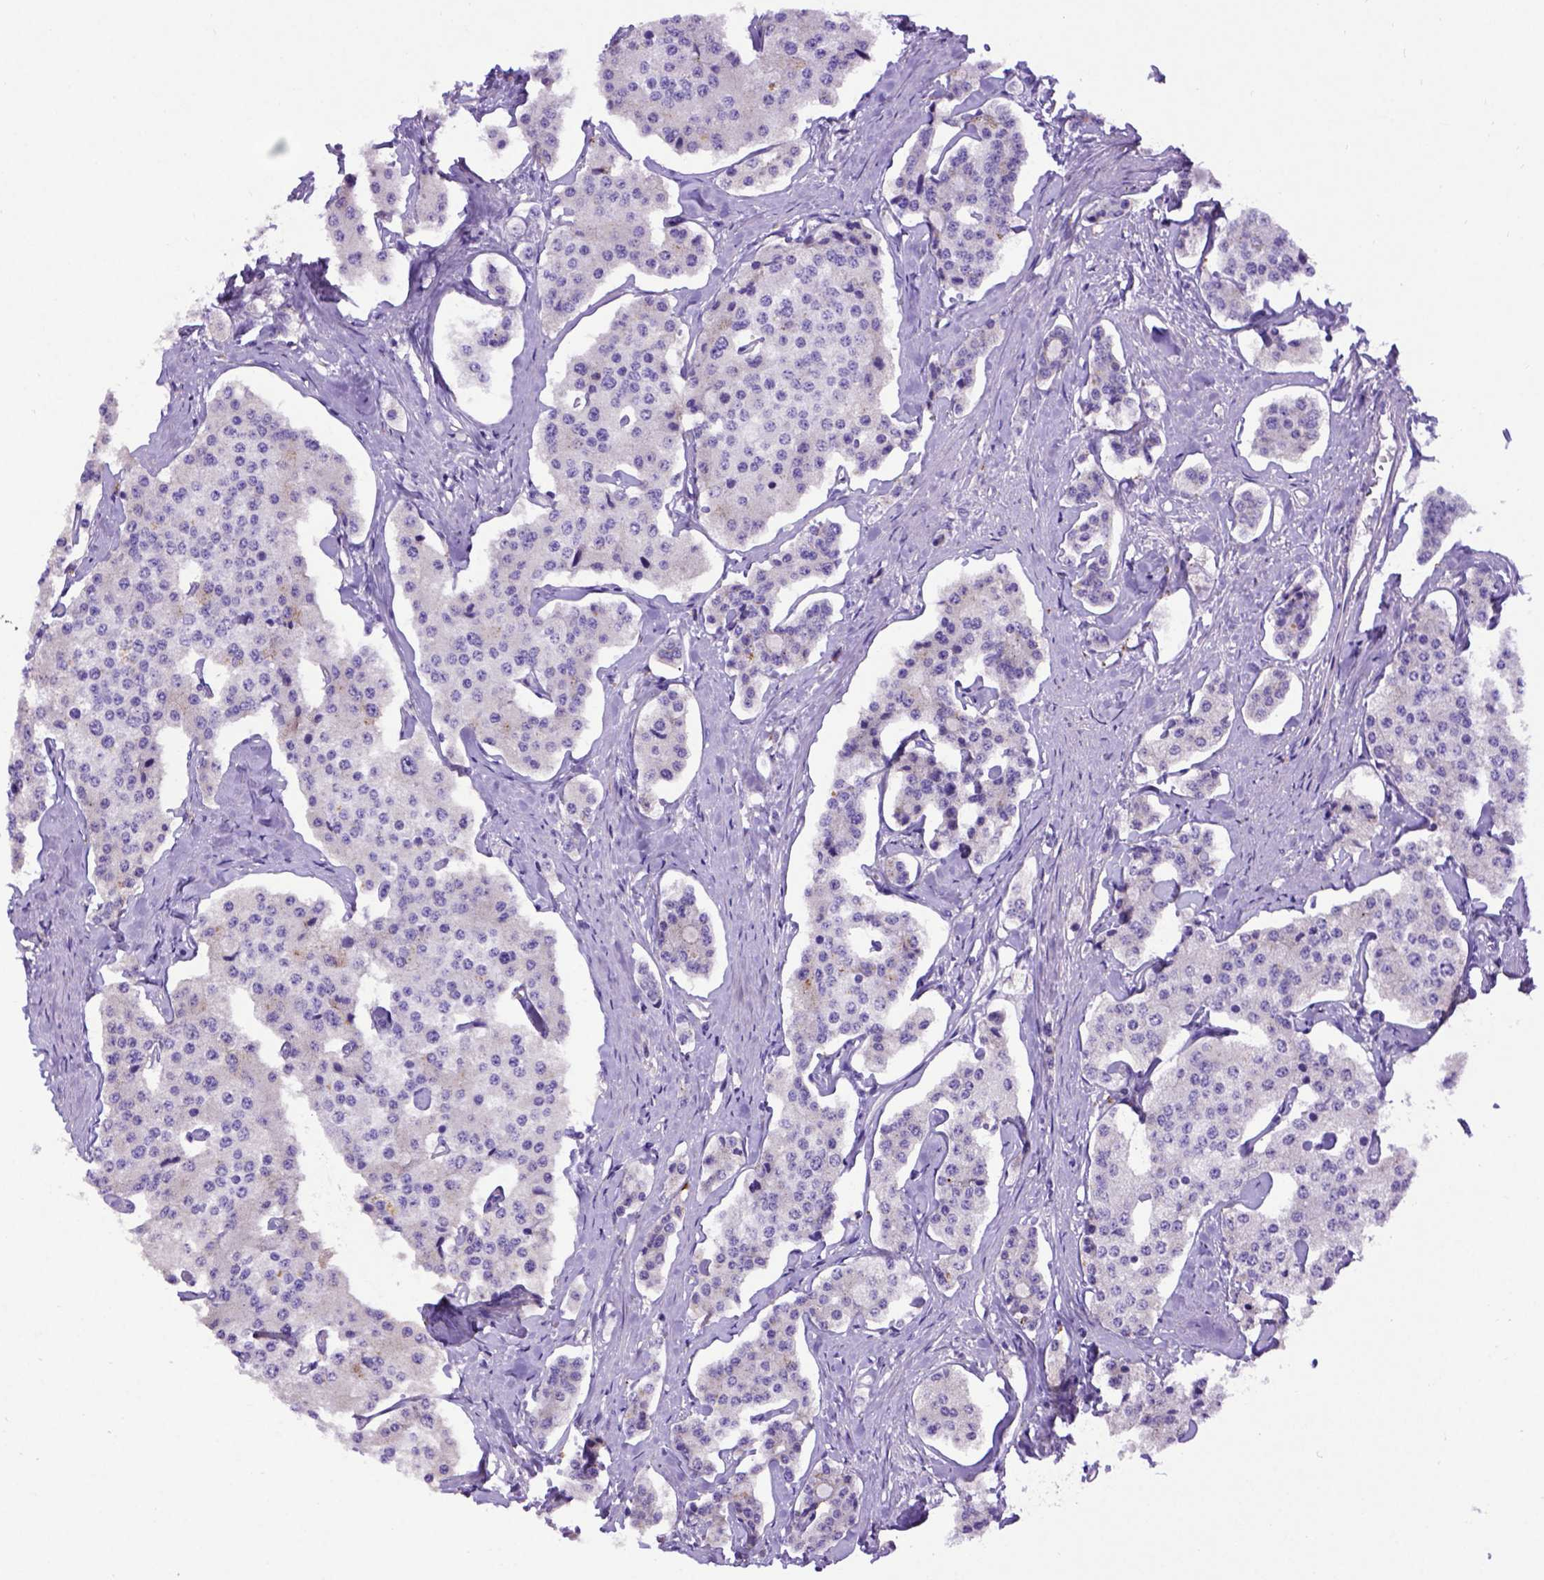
{"staining": {"intensity": "negative", "quantity": "none", "location": "none"}, "tissue": "carcinoid", "cell_type": "Tumor cells", "image_type": "cancer", "snomed": [{"axis": "morphology", "description": "Carcinoid, malignant, NOS"}, {"axis": "topography", "description": "Small intestine"}], "caption": "This histopathology image is of malignant carcinoid stained with immunohistochemistry to label a protein in brown with the nuclei are counter-stained blue. There is no staining in tumor cells.", "gene": "ADAM12", "patient": {"sex": "female", "age": 65}}